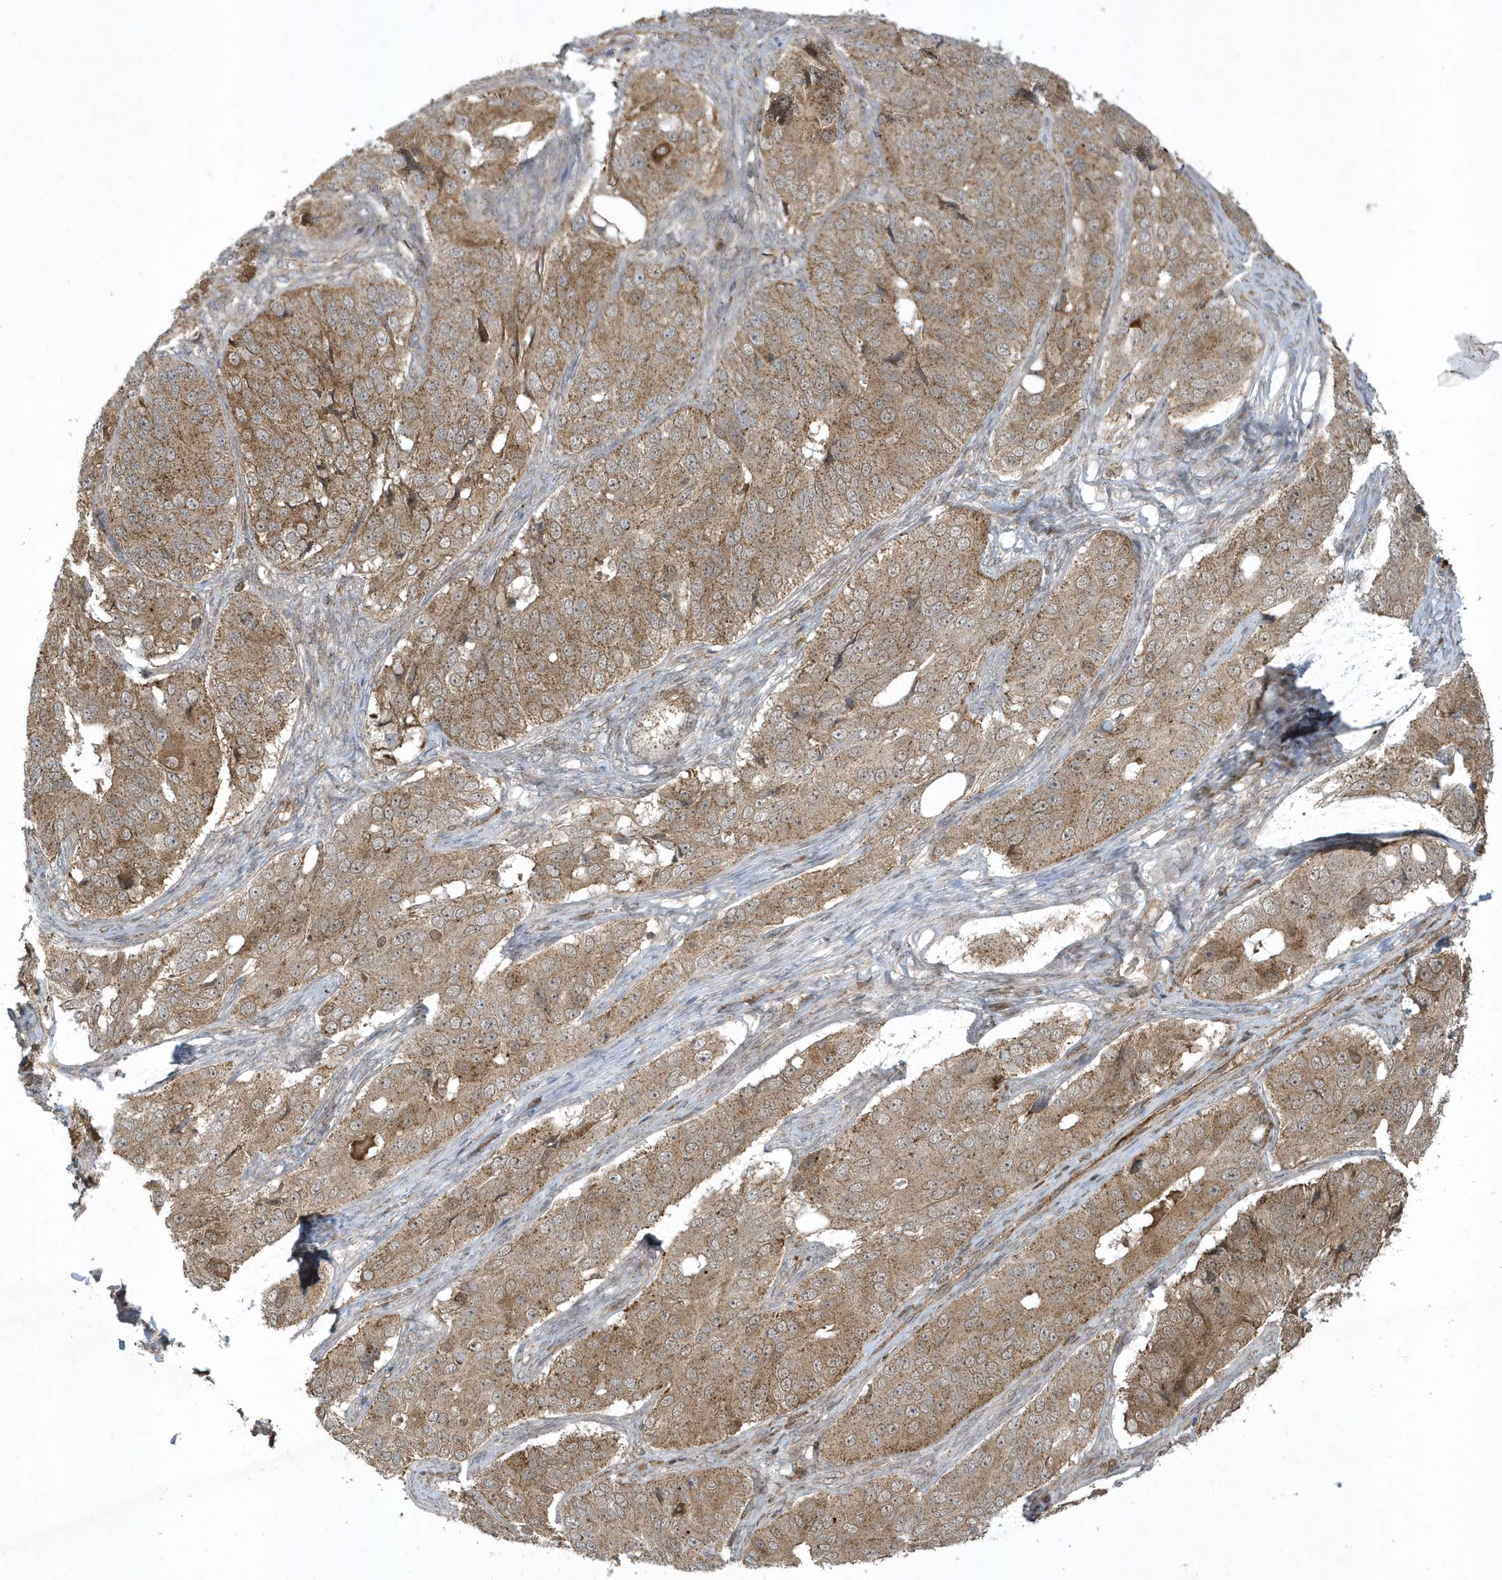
{"staining": {"intensity": "moderate", "quantity": ">75%", "location": "cytoplasmic/membranous"}, "tissue": "ovarian cancer", "cell_type": "Tumor cells", "image_type": "cancer", "snomed": [{"axis": "morphology", "description": "Carcinoma, endometroid"}, {"axis": "topography", "description": "Ovary"}], "caption": "An image showing moderate cytoplasmic/membranous positivity in approximately >75% of tumor cells in ovarian cancer (endometroid carcinoma), as visualized by brown immunohistochemical staining.", "gene": "STAMBP", "patient": {"sex": "female", "age": 51}}